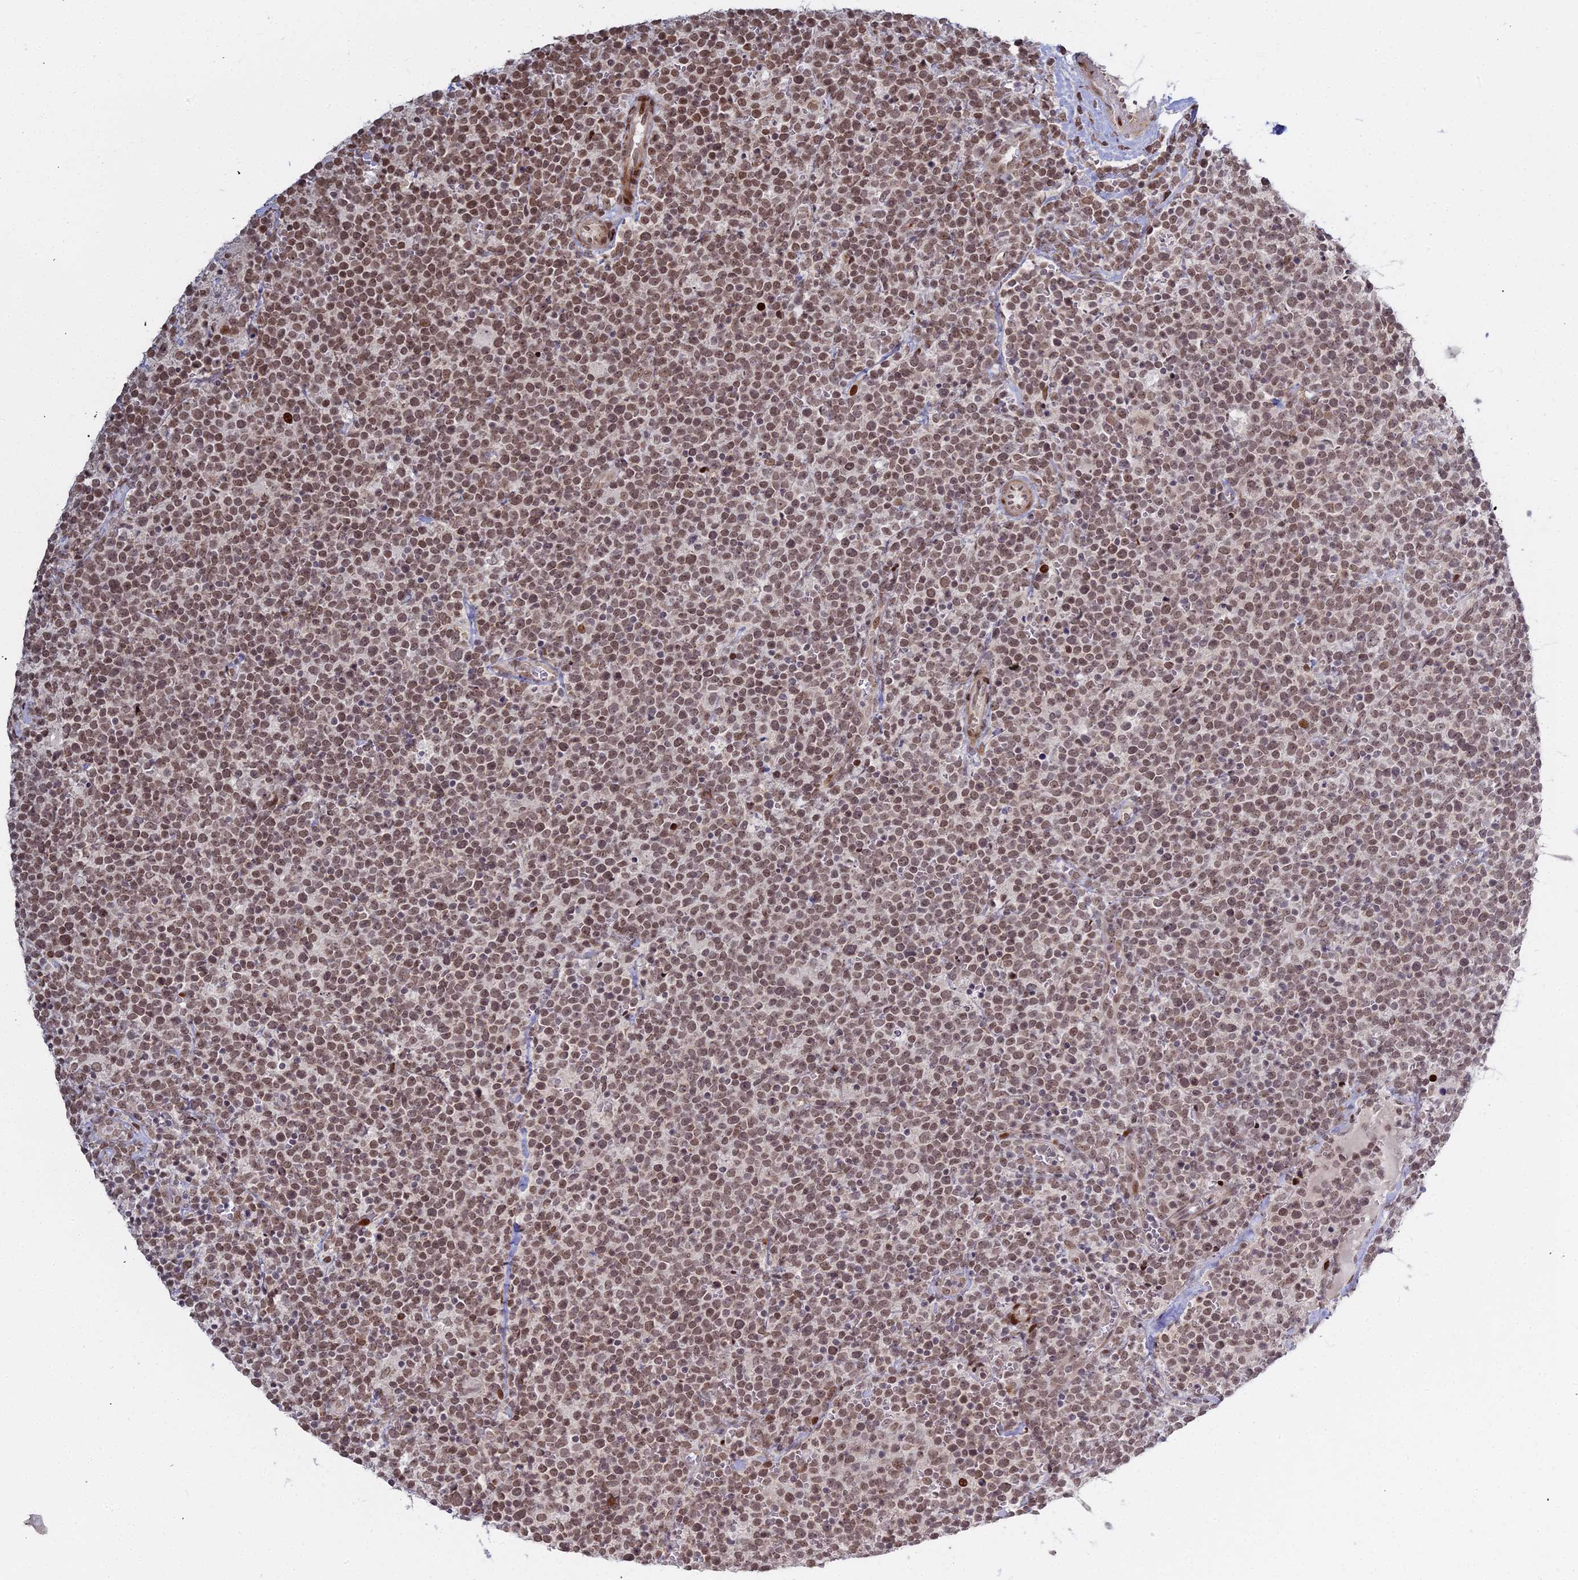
{"staining": {"intensity": "moderate", "quantity": ">75%", "location": "nuclear"}, "tissue": "lymphoma", "cell_type": "Tumor cells", "image_type": "cancer", "snomed": [{"axis": "morphology", "description": "Malignant lymphoma, non-Hodgkin's type, High grade"}, {"axis": "topography", "description": "Lymph node"}], "caption": "Immunohistochemical staining of human malignant lymphoma, non-Hodgkin's type (high-grade) exhibits medium levels of moderate nuclear protein expression in about >75% of tumor cells.", "gene": "ABCA2", "patient": {"sex": "male", "age": 61}}